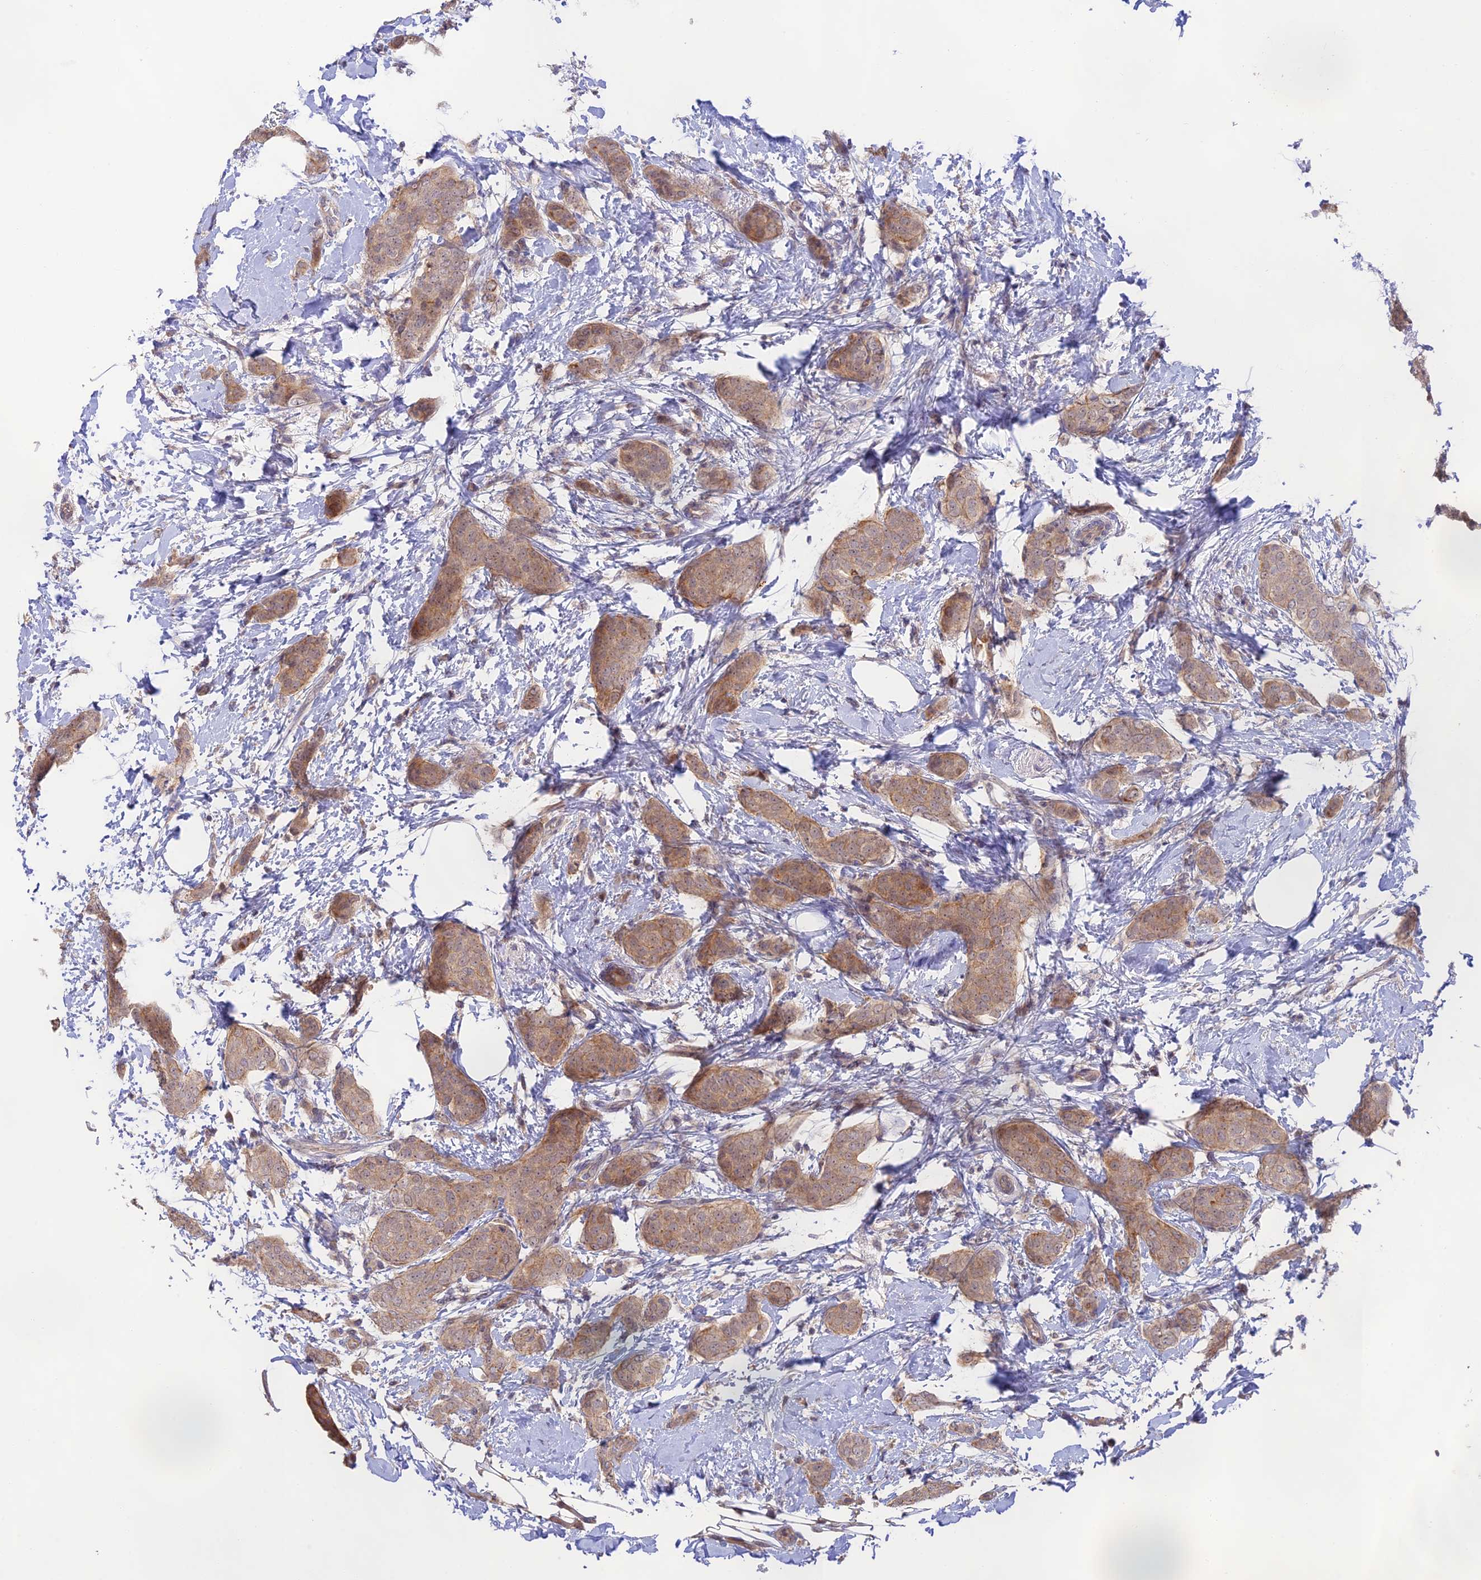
{"staining": {"intensity": "moderate", "quantity": ">75%", "location": "cytoplasmic/membranous"}, "tissue": "breast cancer", "cell_type": "Tumor cells", "image_type": "cancer", "snomed": [{"axis": "morphology", "description": "Duct carcinoma"}, {"axis": "topography", "description": "Breast"}], "caption": "Protein expression analysis of breast cancer (intraductal carcinoma) shows moderate cytoplasmic/membranous expression in about >75% of tumor cells. The staining is performed using DAB brown chromogen to label protein expression. The nuclei are counter-stained blue using hematoxylin.", "gene": "CAMSAP3", "patient": {"sex": "female", "age": 72}}